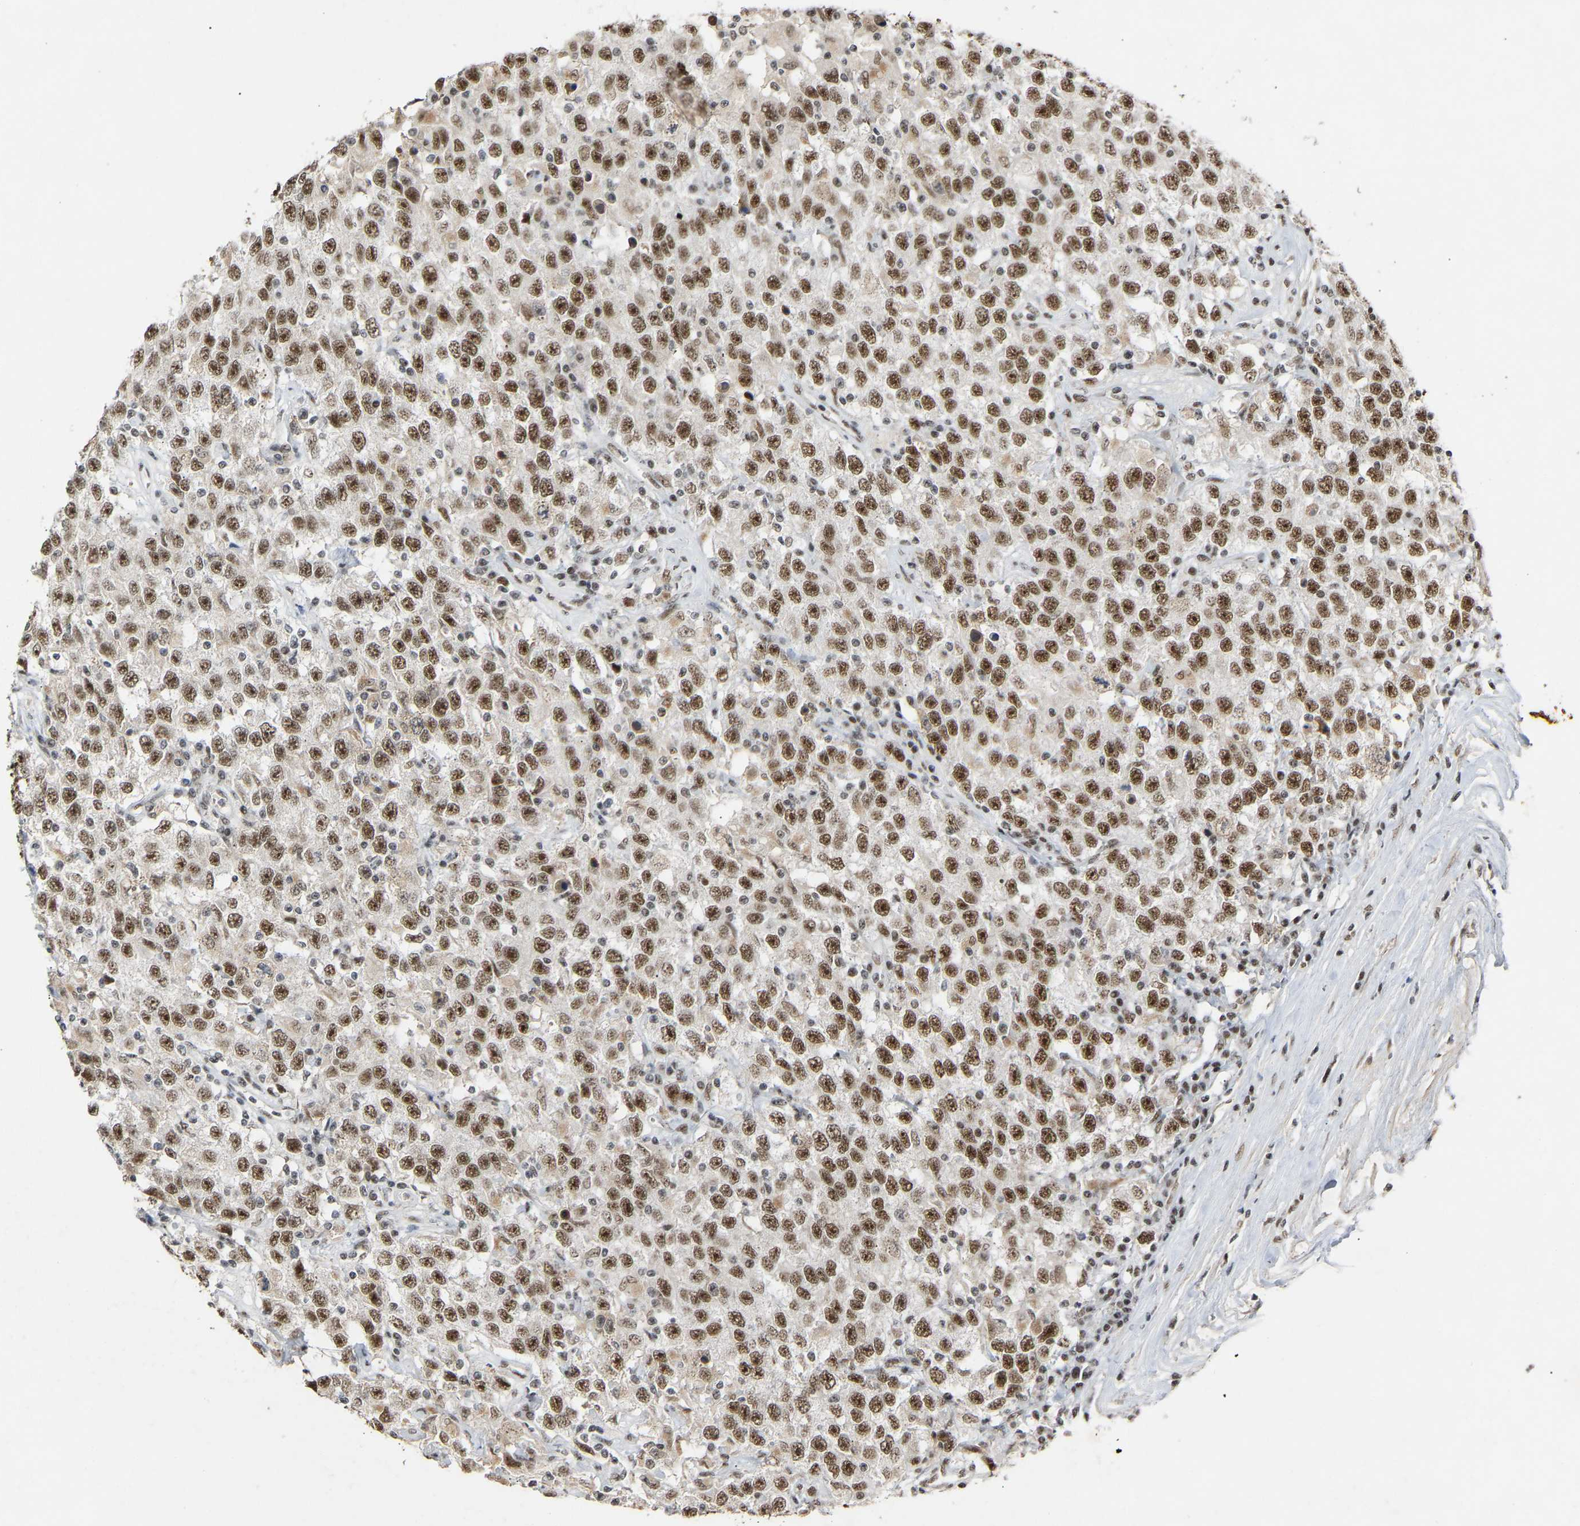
{"staining": {"intensity": "strong", "quantity": ">75%", "location": "nuclear"}, "tissue": "testis cancer", "cell_type": "Tumor cells", "image_type": "cancer", "snomed": [{"axis": "morphology", "description": "Seminoma, NOS"}, {"axis": "topography", "description": "Testis"}], "caption": "Testis cancer stained for a protein shows strong nuclear positivity in tumor cells.", "gene": "NELFB", "patient": {"sex": "male", "age": 41}}